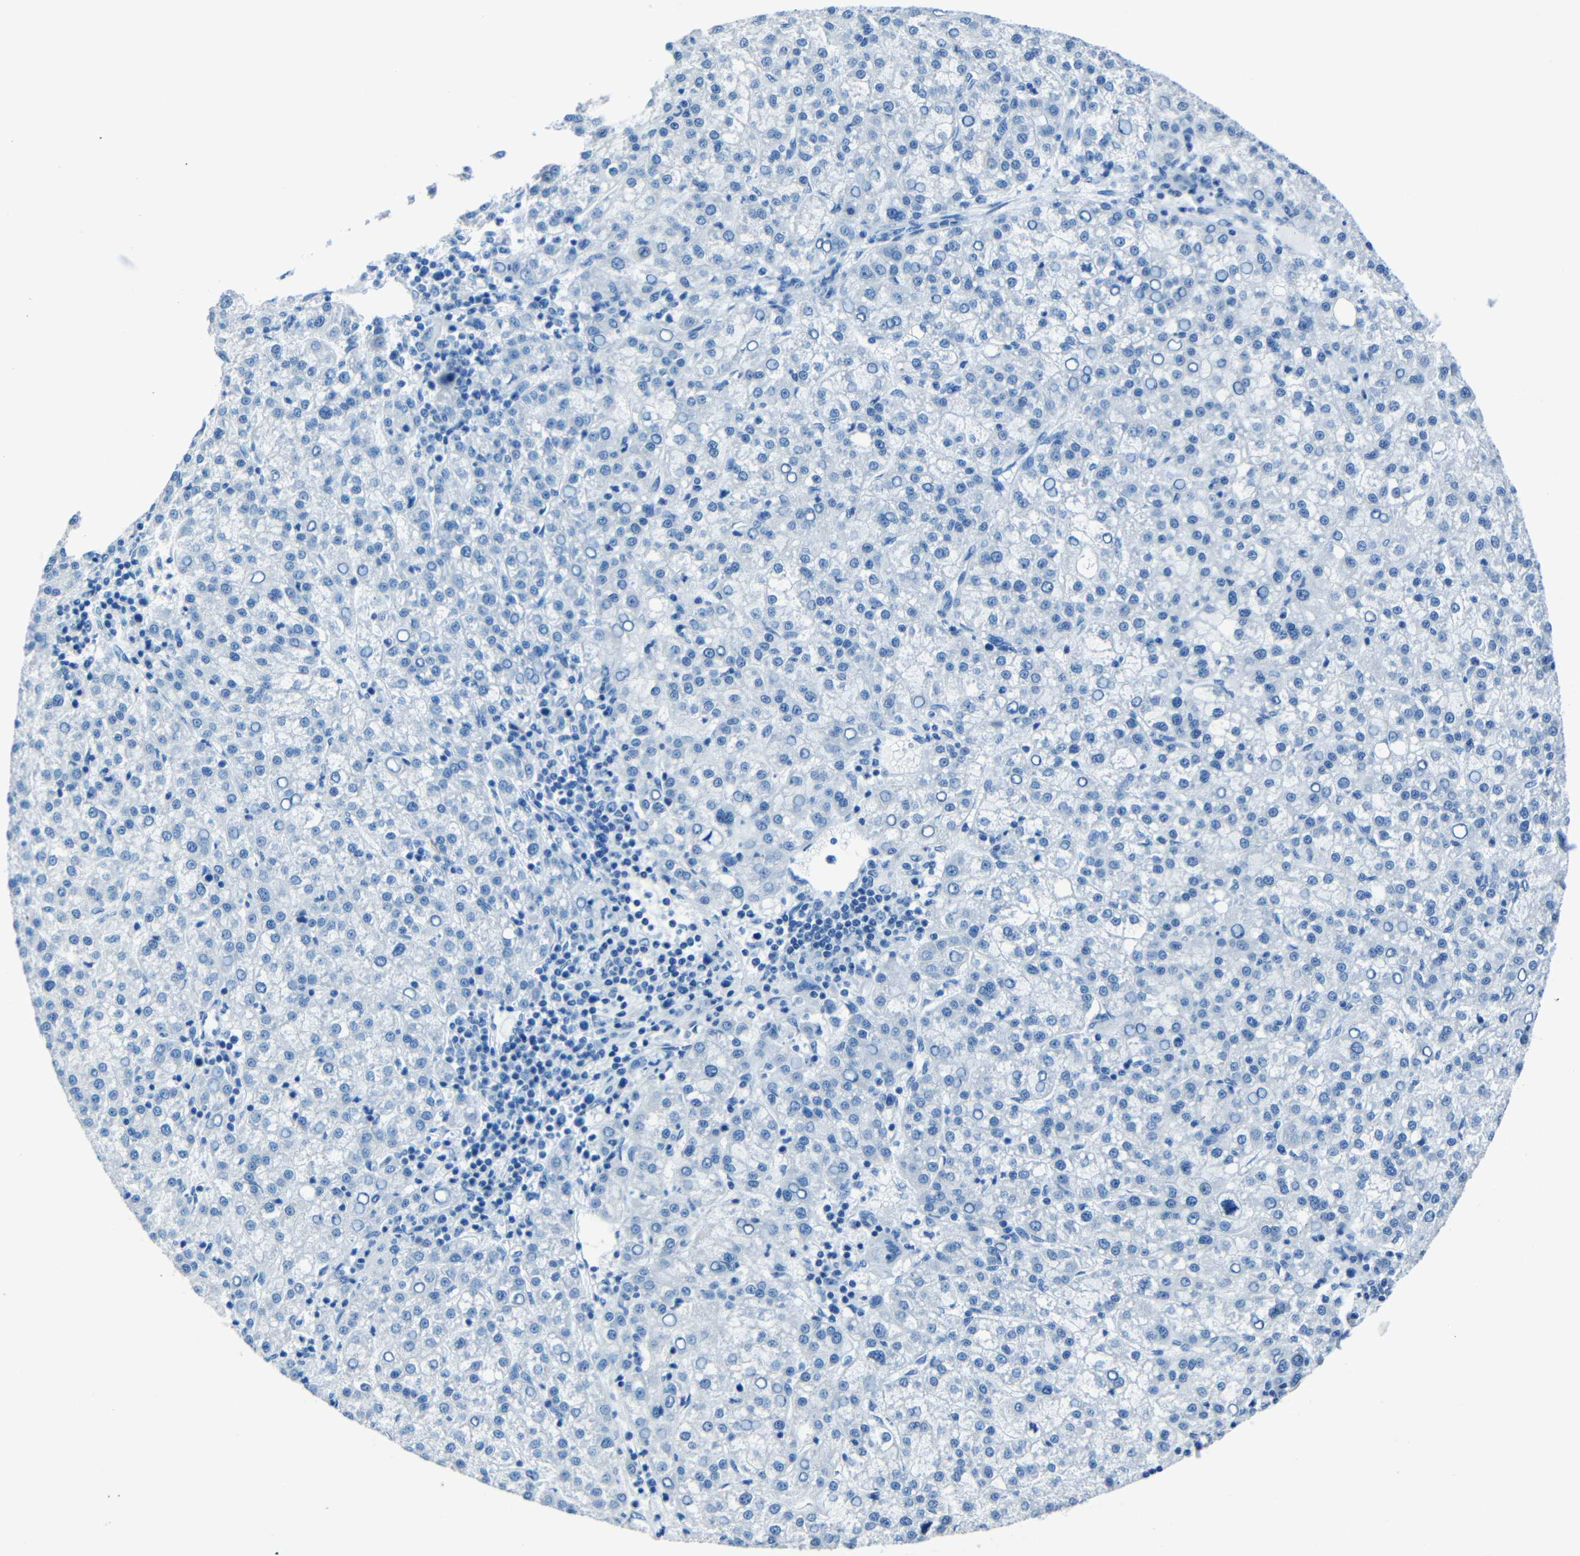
{"staining": {"intensity": "negative", "quantity": "none", "location": "none"}, "tissue": "liver cancer", "cell_type": "Tumor cells", "image_type": "cancer", "snomed": [{"axis": "morphology", "description": "Carcinoma, Hepatocellular, NOS"}, {"axis": "topography", "description": "Liver"}], "caption": "There is no significant staining in tumor cells of hepatocellular carcinoma (liver).", "gene": "FBN2", "patient": {"sex": "female", "age": 58}}